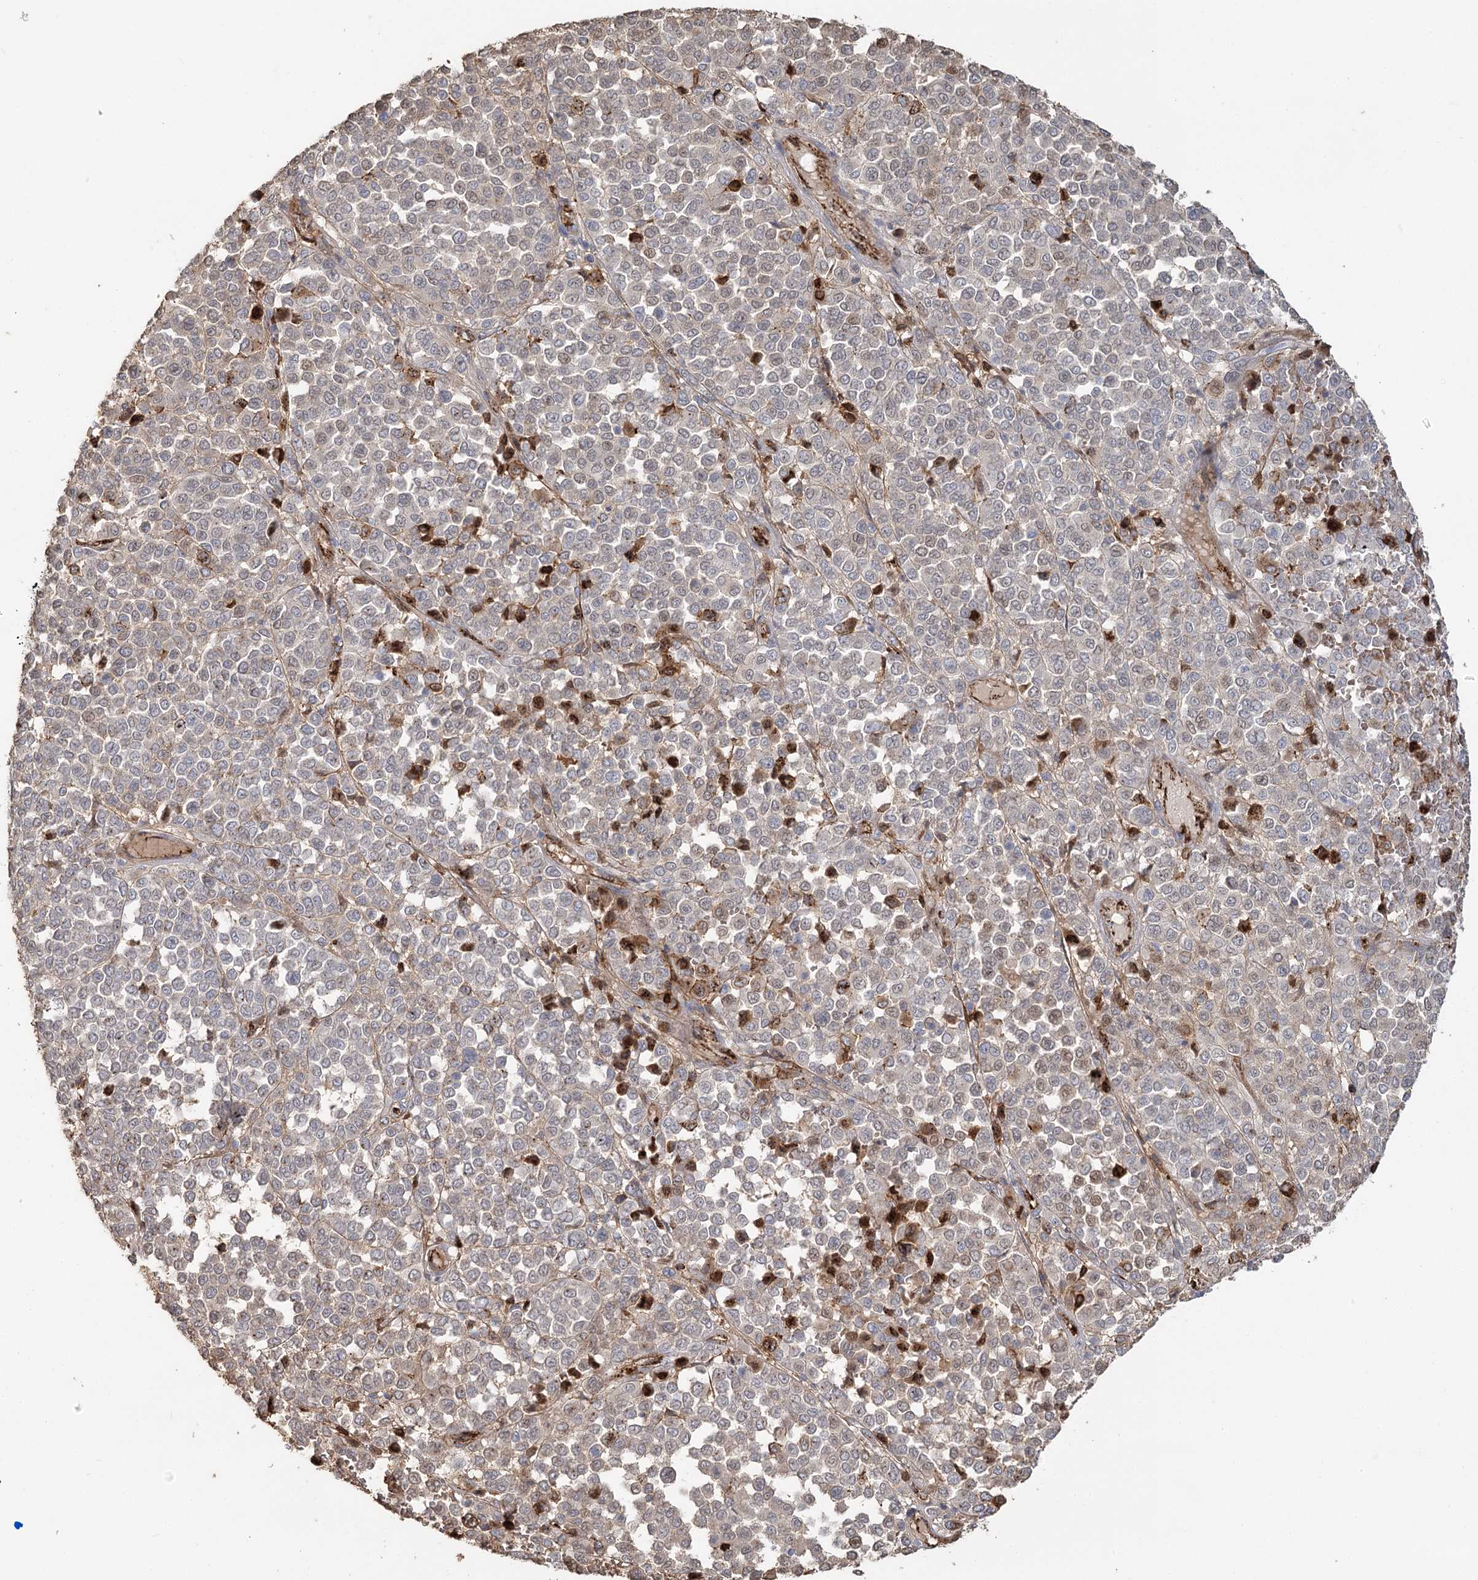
{"staining": {"intensity": "weak", "quantity": "<25%", "location": "nuclear"}, "tissue": "melanoma", "cell_type": "Tumor cells", "image_type": "cancer", "snomed": [{"axis": "morphology", "description": "Malignant melanoma, Metastatic site"}, {"axis": "topography", "description": "Pancreas"}], "caption": "Melanoma was stained to show a protein in brown. There is no significant staining in tumor cells.", "gene": "KBTBD4", "patient": {"sex": "female", "age": 30}}